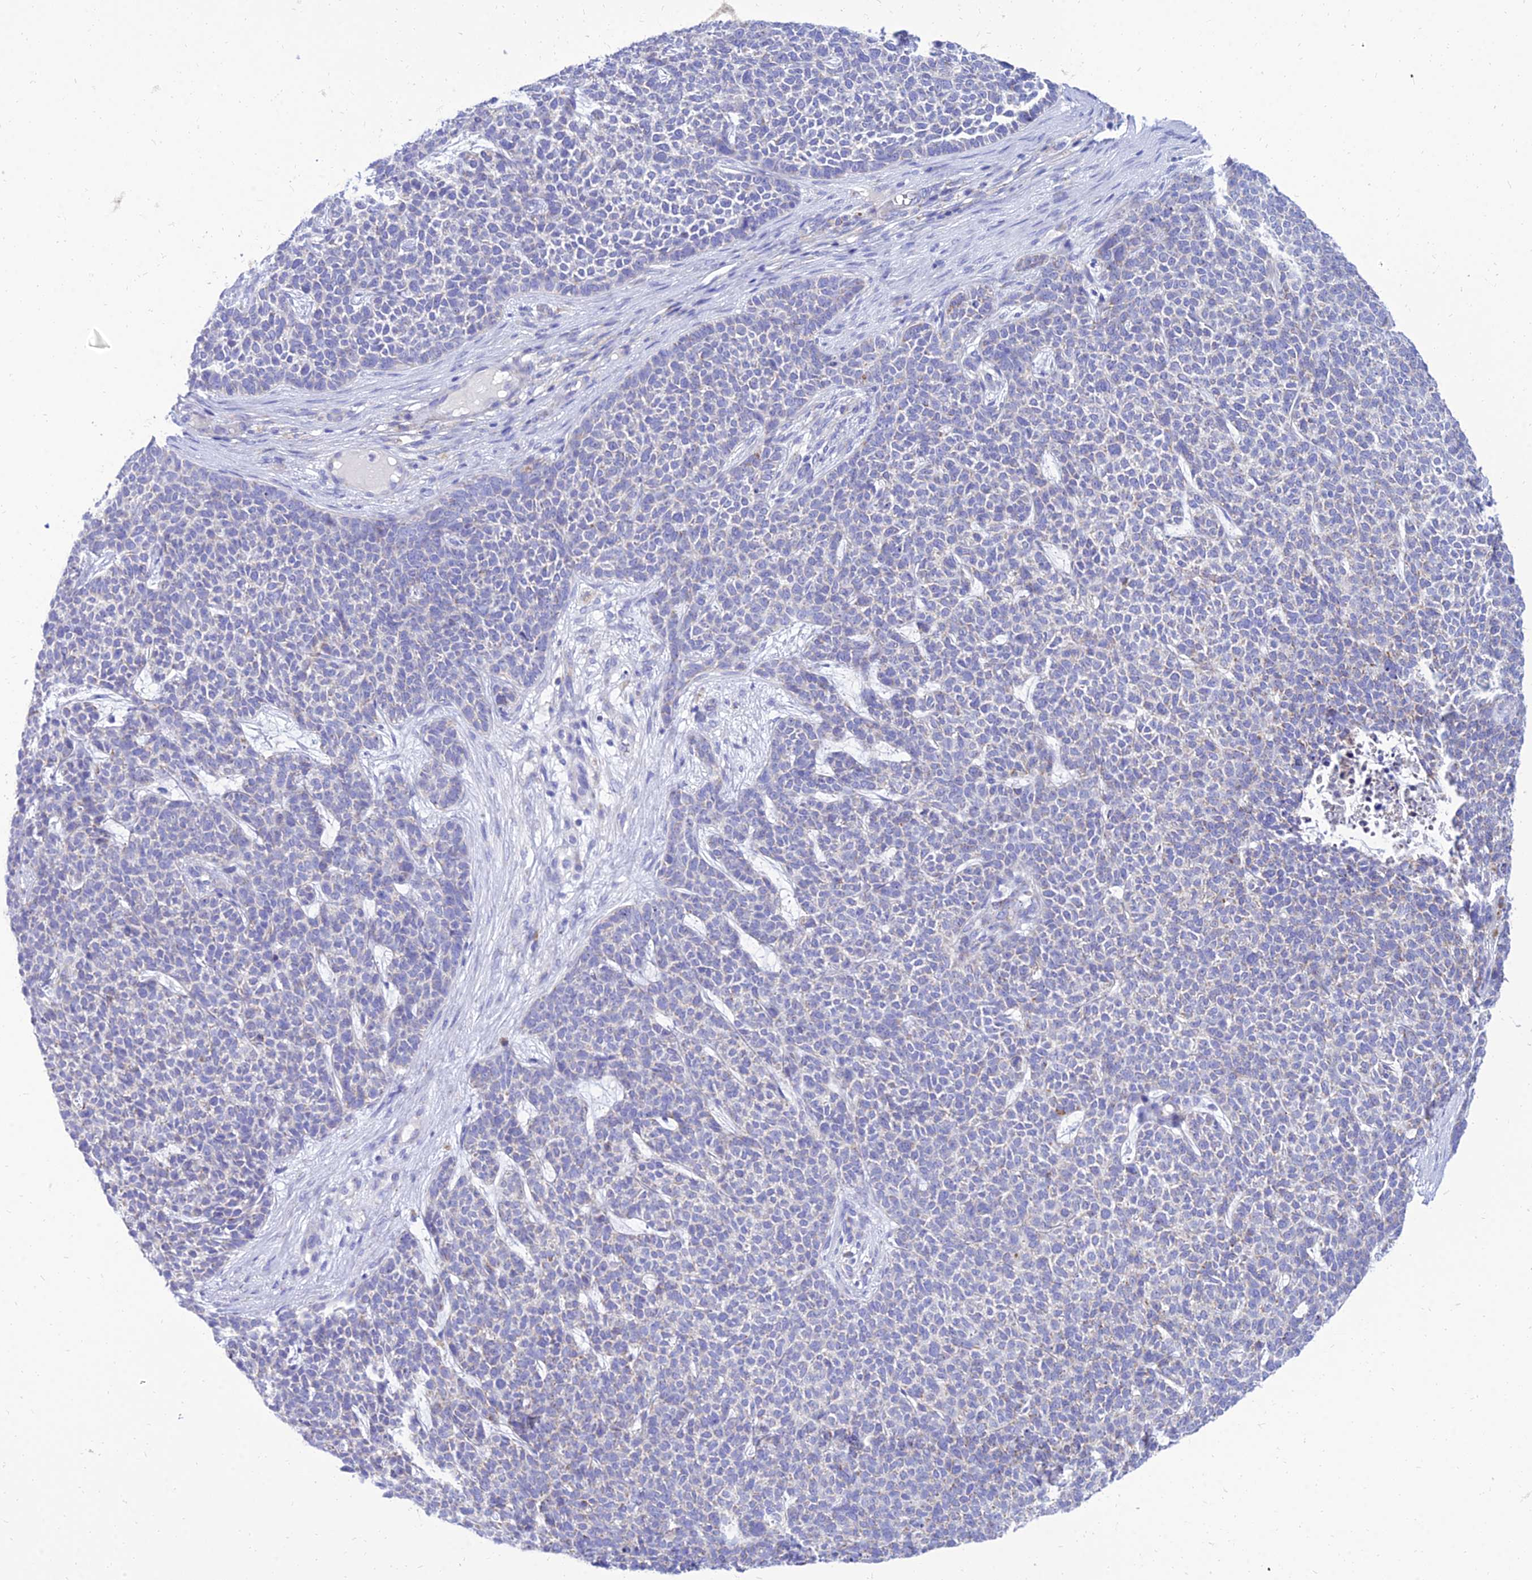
{"staining": {"intensity": "negative", "quantity": "none", "location": "none"}, "tissue": "skin cancer", "cell_type": "Tumor cells", "image_type": "cancer", "snomed": [{"axis": "morphology", "description": "Basal cell carcinoma"}, {"axis": "topography", "description": "Skin"}], "caption": "DAB immunohistochemical staining of basal cell carcinoma (skin) shows no significant positivity in tumor cells.", "gene": "PKN3", "patient": {"sex": "female", "age": 84}}